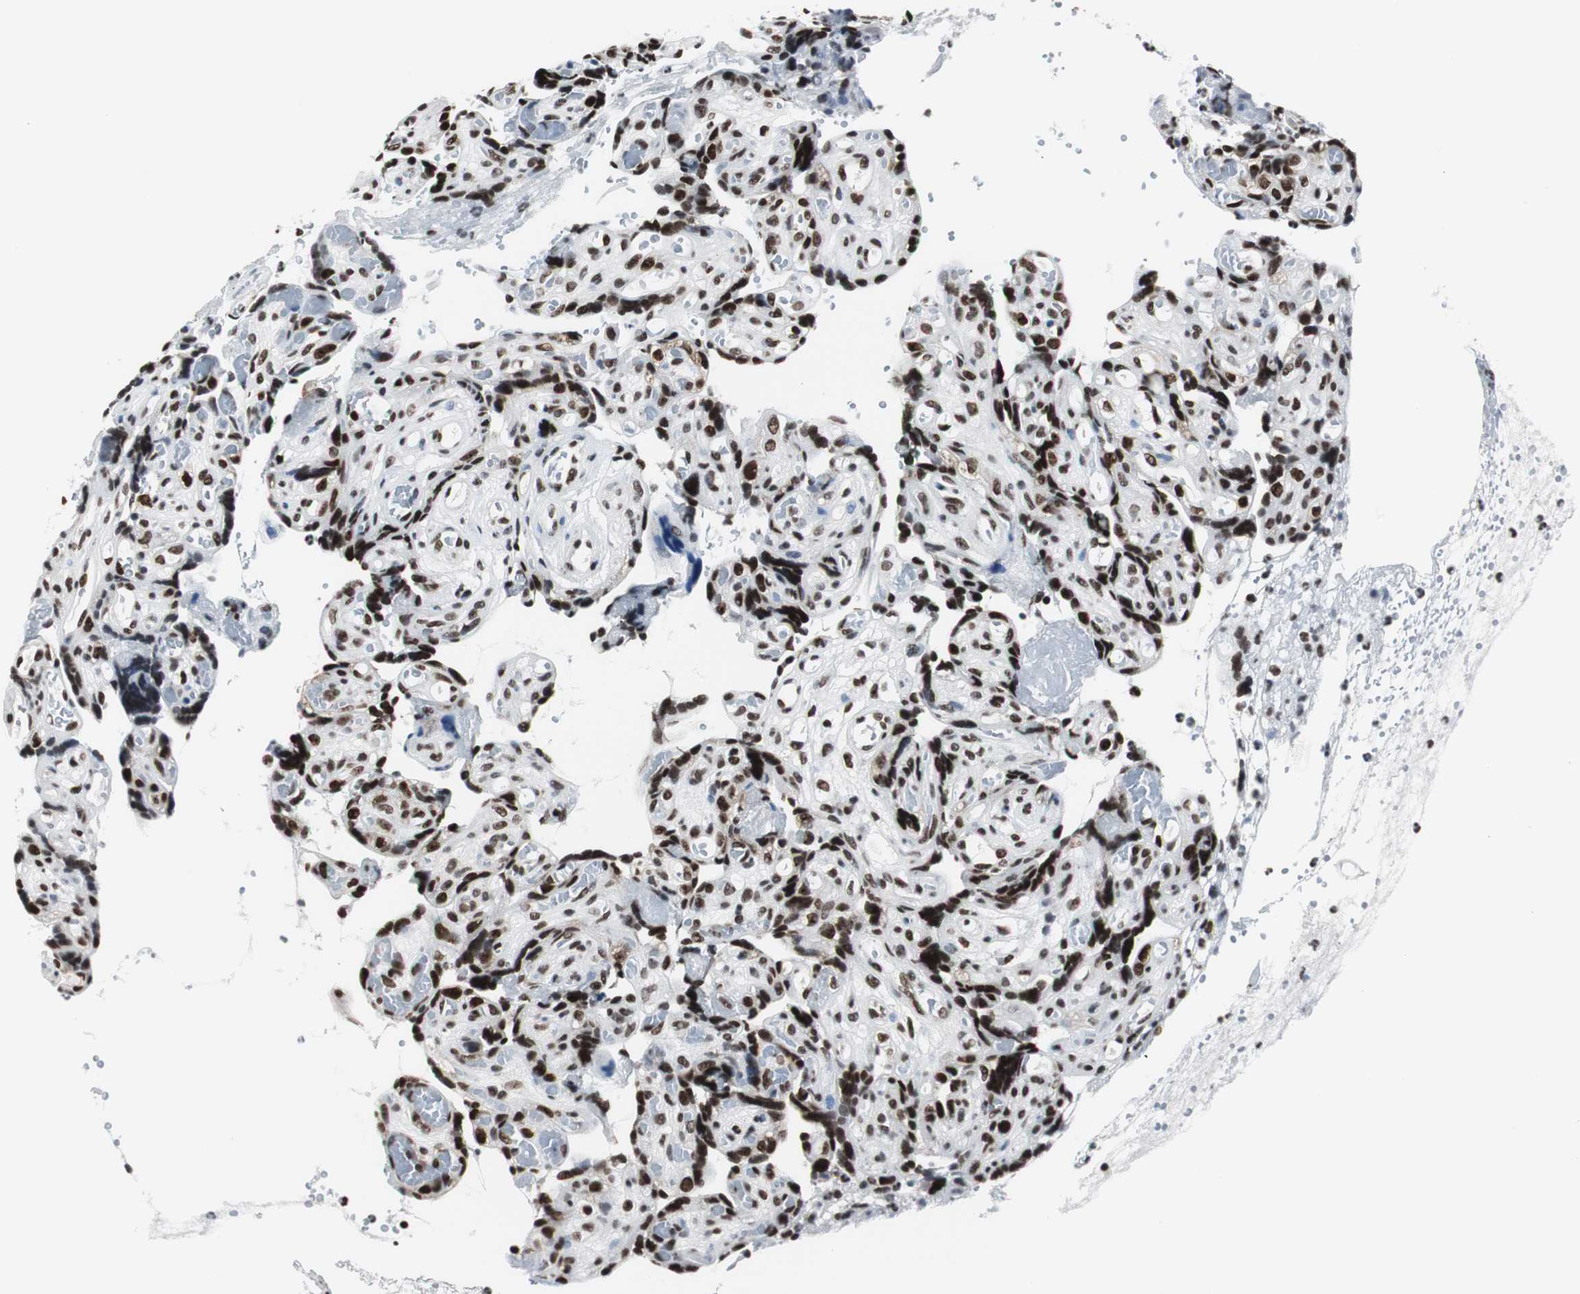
{"staining": {"intensity": "strong", "quantity": ">75%", "location": "nuclear"}, "tissue": "placenta", "cell_type": "Decidual cells", "image_type": "normal", "snomed": [{"axis": "morphology", "description": "Normal tissue, NOS"}, {"axis": "topography", "description": "Placenta"}], "caption": "Immunohistochemistry (DAB) staining of normal human placenta exhibits strong nuclear protein staining in approximately >75% of decidual cells.", "gene": "XRCC1", "patient": {"sex": "female", "age": 30}}